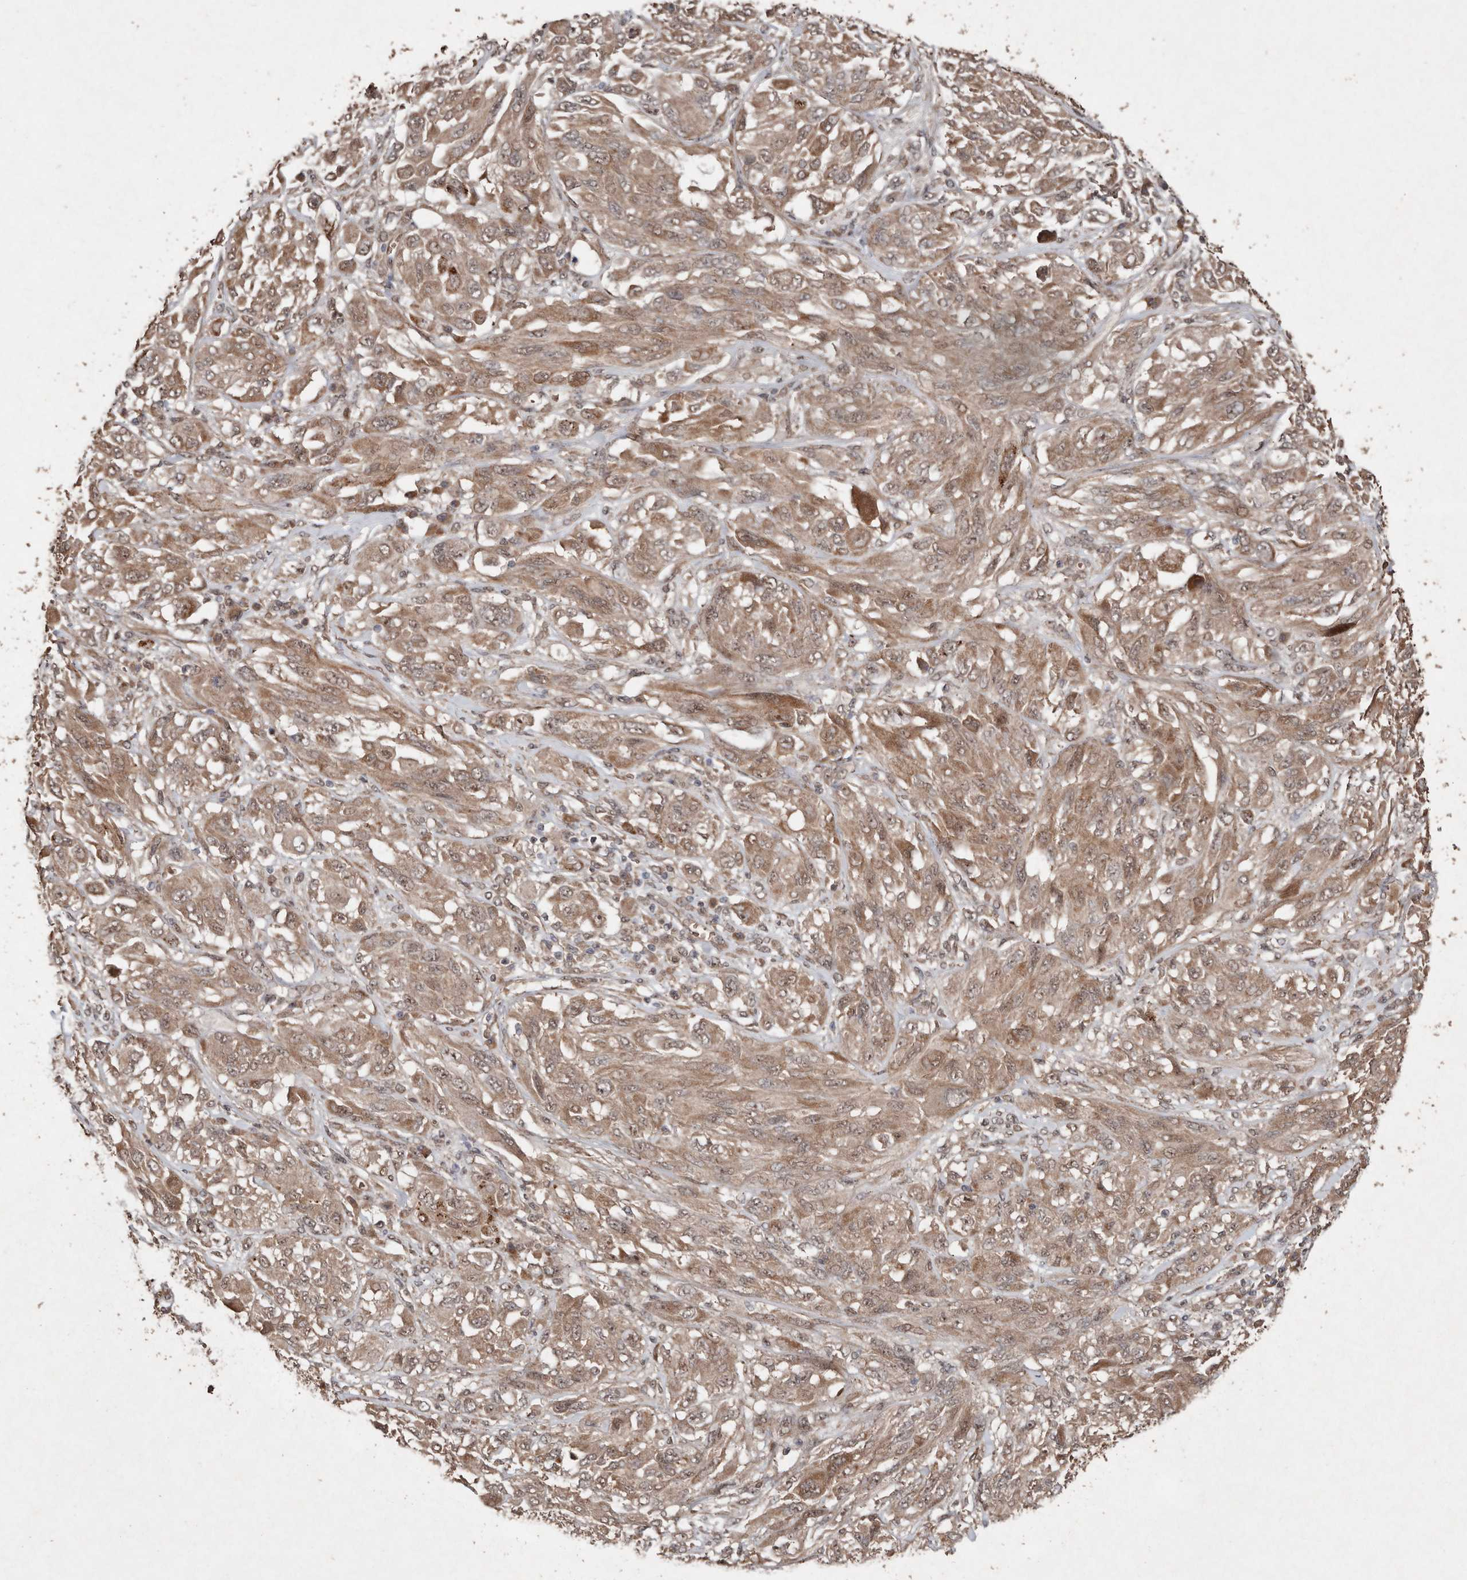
{"staining": {"intensity": "moderate", "quantity": ">75%", "location": "cytoplasmic/membranous"}, "tissue": "melanoma", "cell_type": "Tumor cells", "image_type": "cancer", "snomed": [{"axis": "morphology", "description": "Malignant melanoma, NOS"}, {"axis": "topography", "description": "Skin"}], "caption": "Protein staining of melanoma tissue demonstrates moderate cytoplasmic/membranous positivity in approximately >75% of tumor cells.", "gene": "DIP2C", "patient": {"sex": "female", "age": 91}}